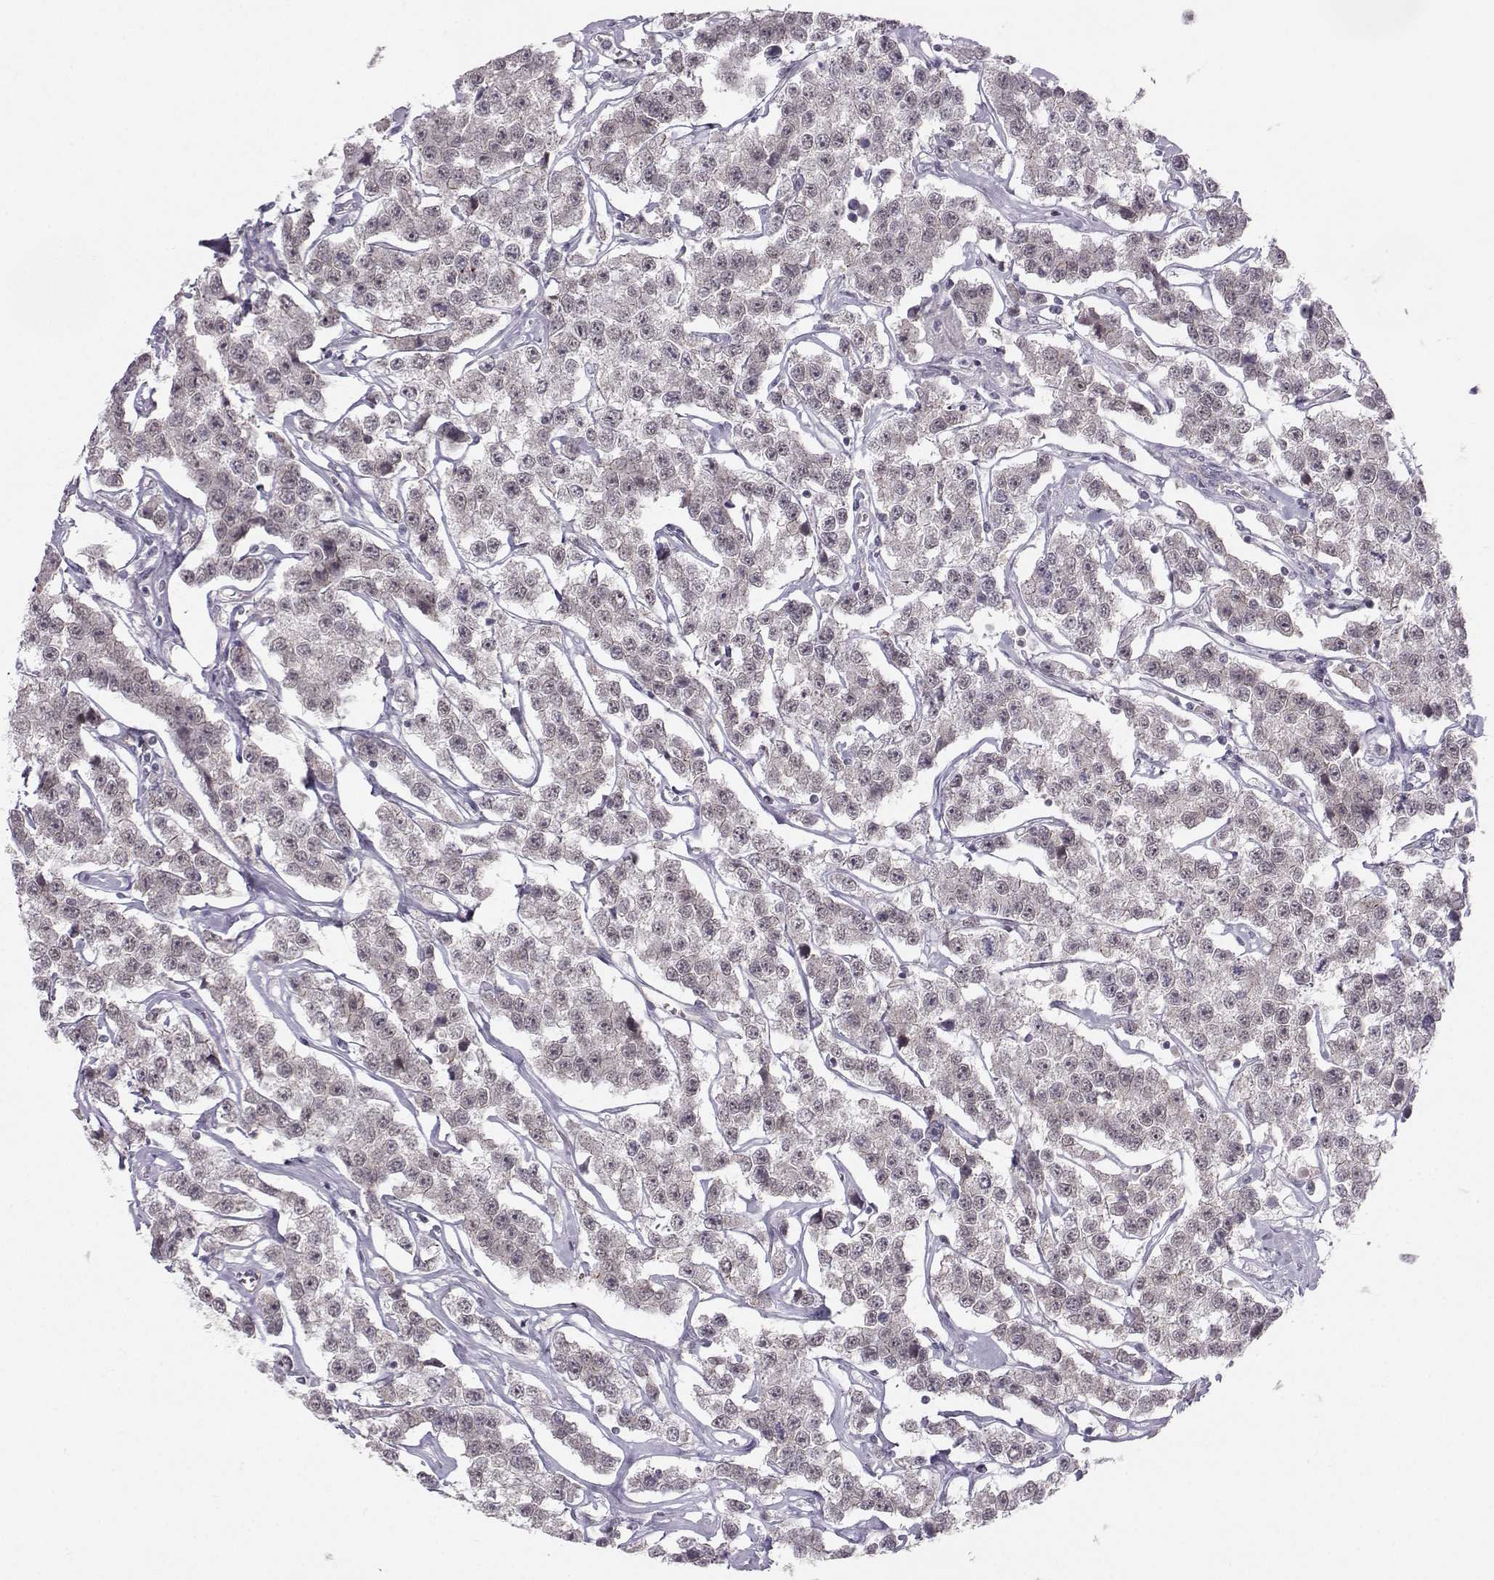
{"staining": {"intensity": "weak", "quantity": "<25%", "location": "cytoplasmic/membranous"}, "tissue": "testis cancer", "cell_type": "Tumor cells", "image_type": "cancer", "snomed": [{"axis": "morphology", "description": "Seminoma, NOS"}, {"axis": "topography", "description": "Testis"}], "caption": "A photomicrograph of human testis cancer (seminoma) is negative for staining in tumor cells.", "gene": "MAST1", "patient": {"sex": "male", "age": 59}}